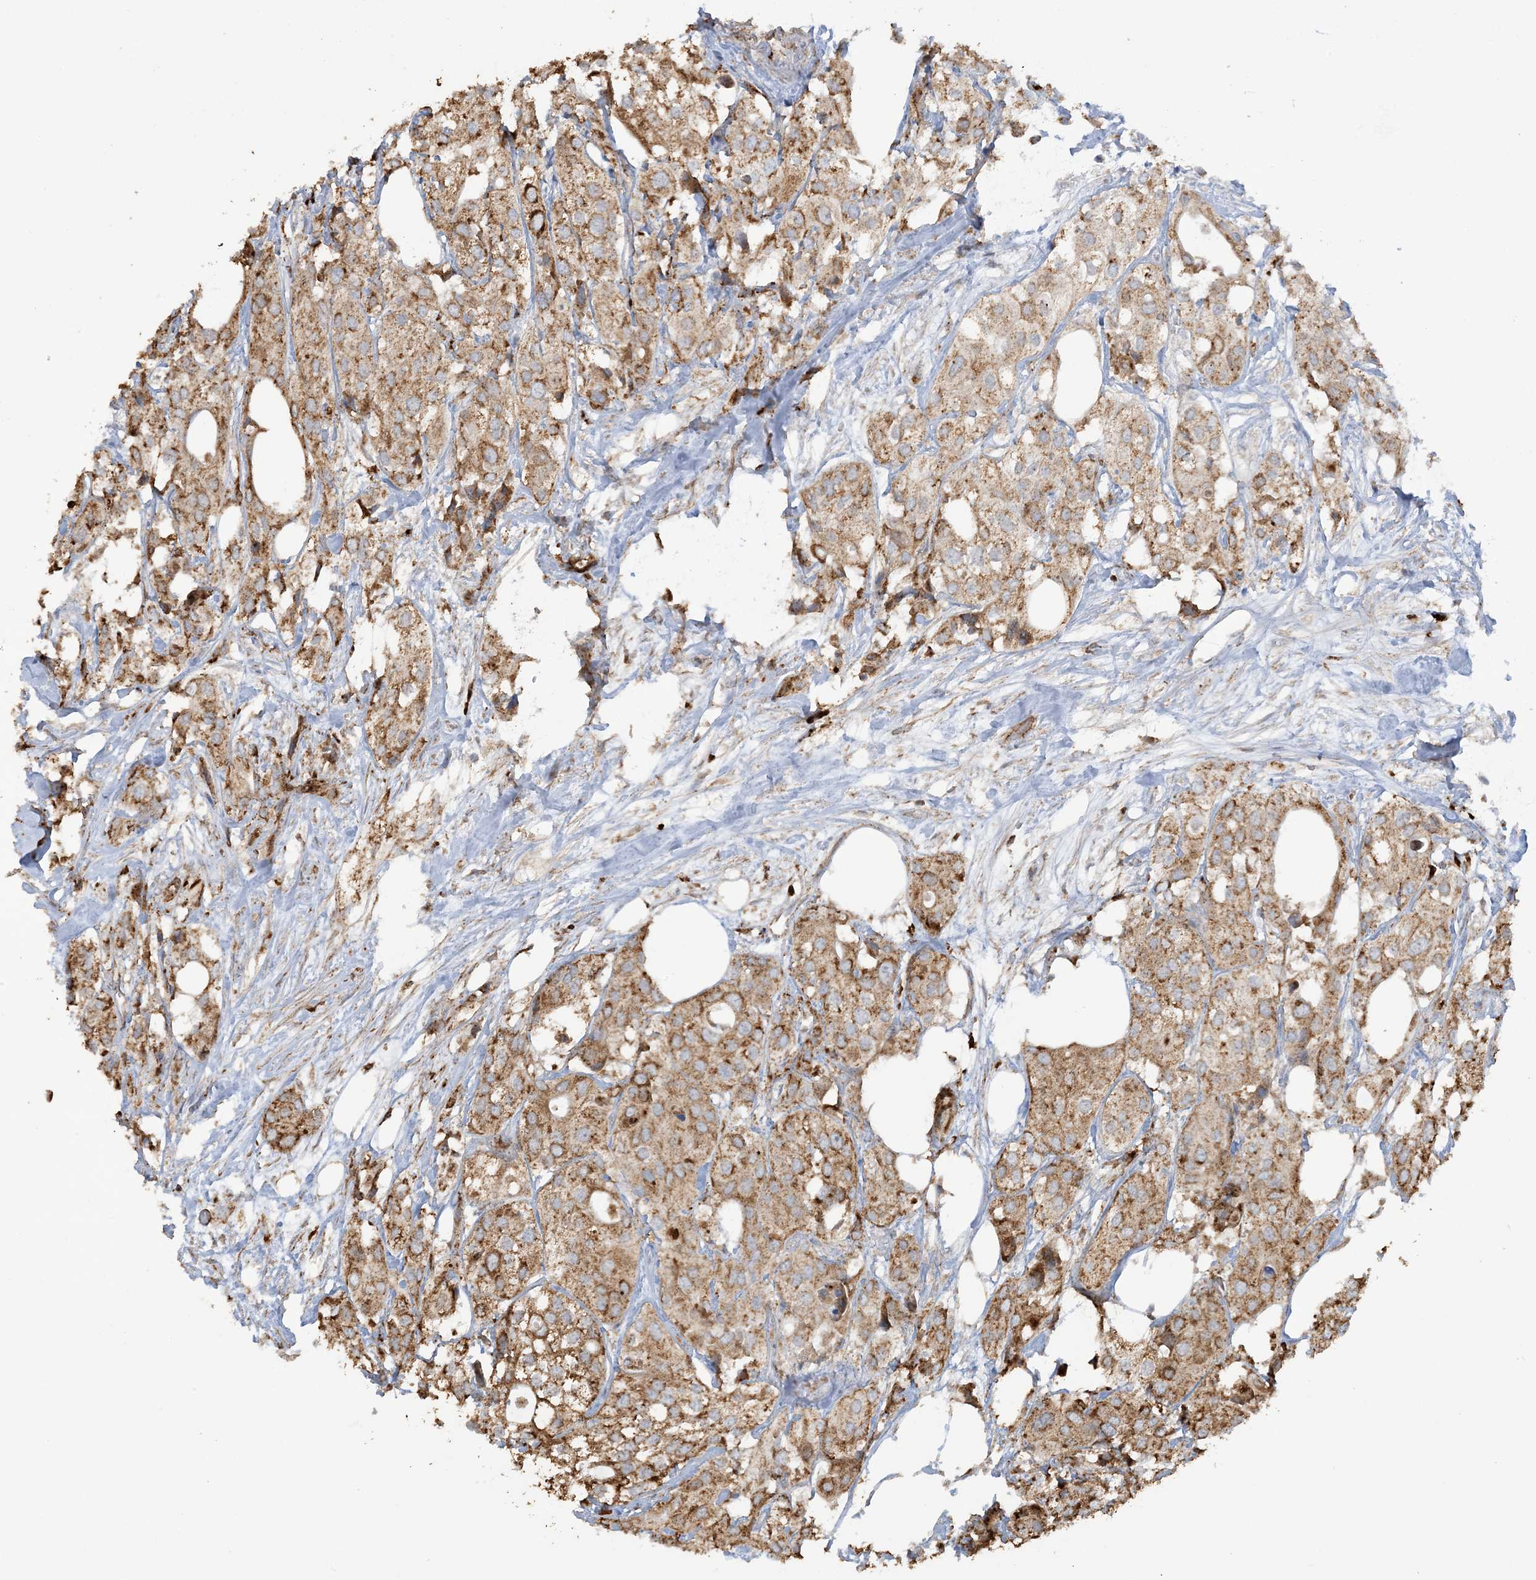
{"staining": {"intensity": "moderate", "quantity": ">75%", "location": "cytoplasmic/membranous"}, "tissue": "urothelial cancer", "cell_type": "Tumor cells", "image_type": "cancer", "snomed": [{"axis": "morphology", "description": "Urothelial carcinoma, High grade"}, {"axis": "topography", "description": "Urinary bladder"}], "caption": "An immunohistochemistry (IHC) image of tumor tissue is shown. Protein staining in brown shows moderate cytoplasmic/membranous positivity in urothelial cancer within tumor cells.", "gene": "AGA", "patient": {"sex": "male", "age": 64}}